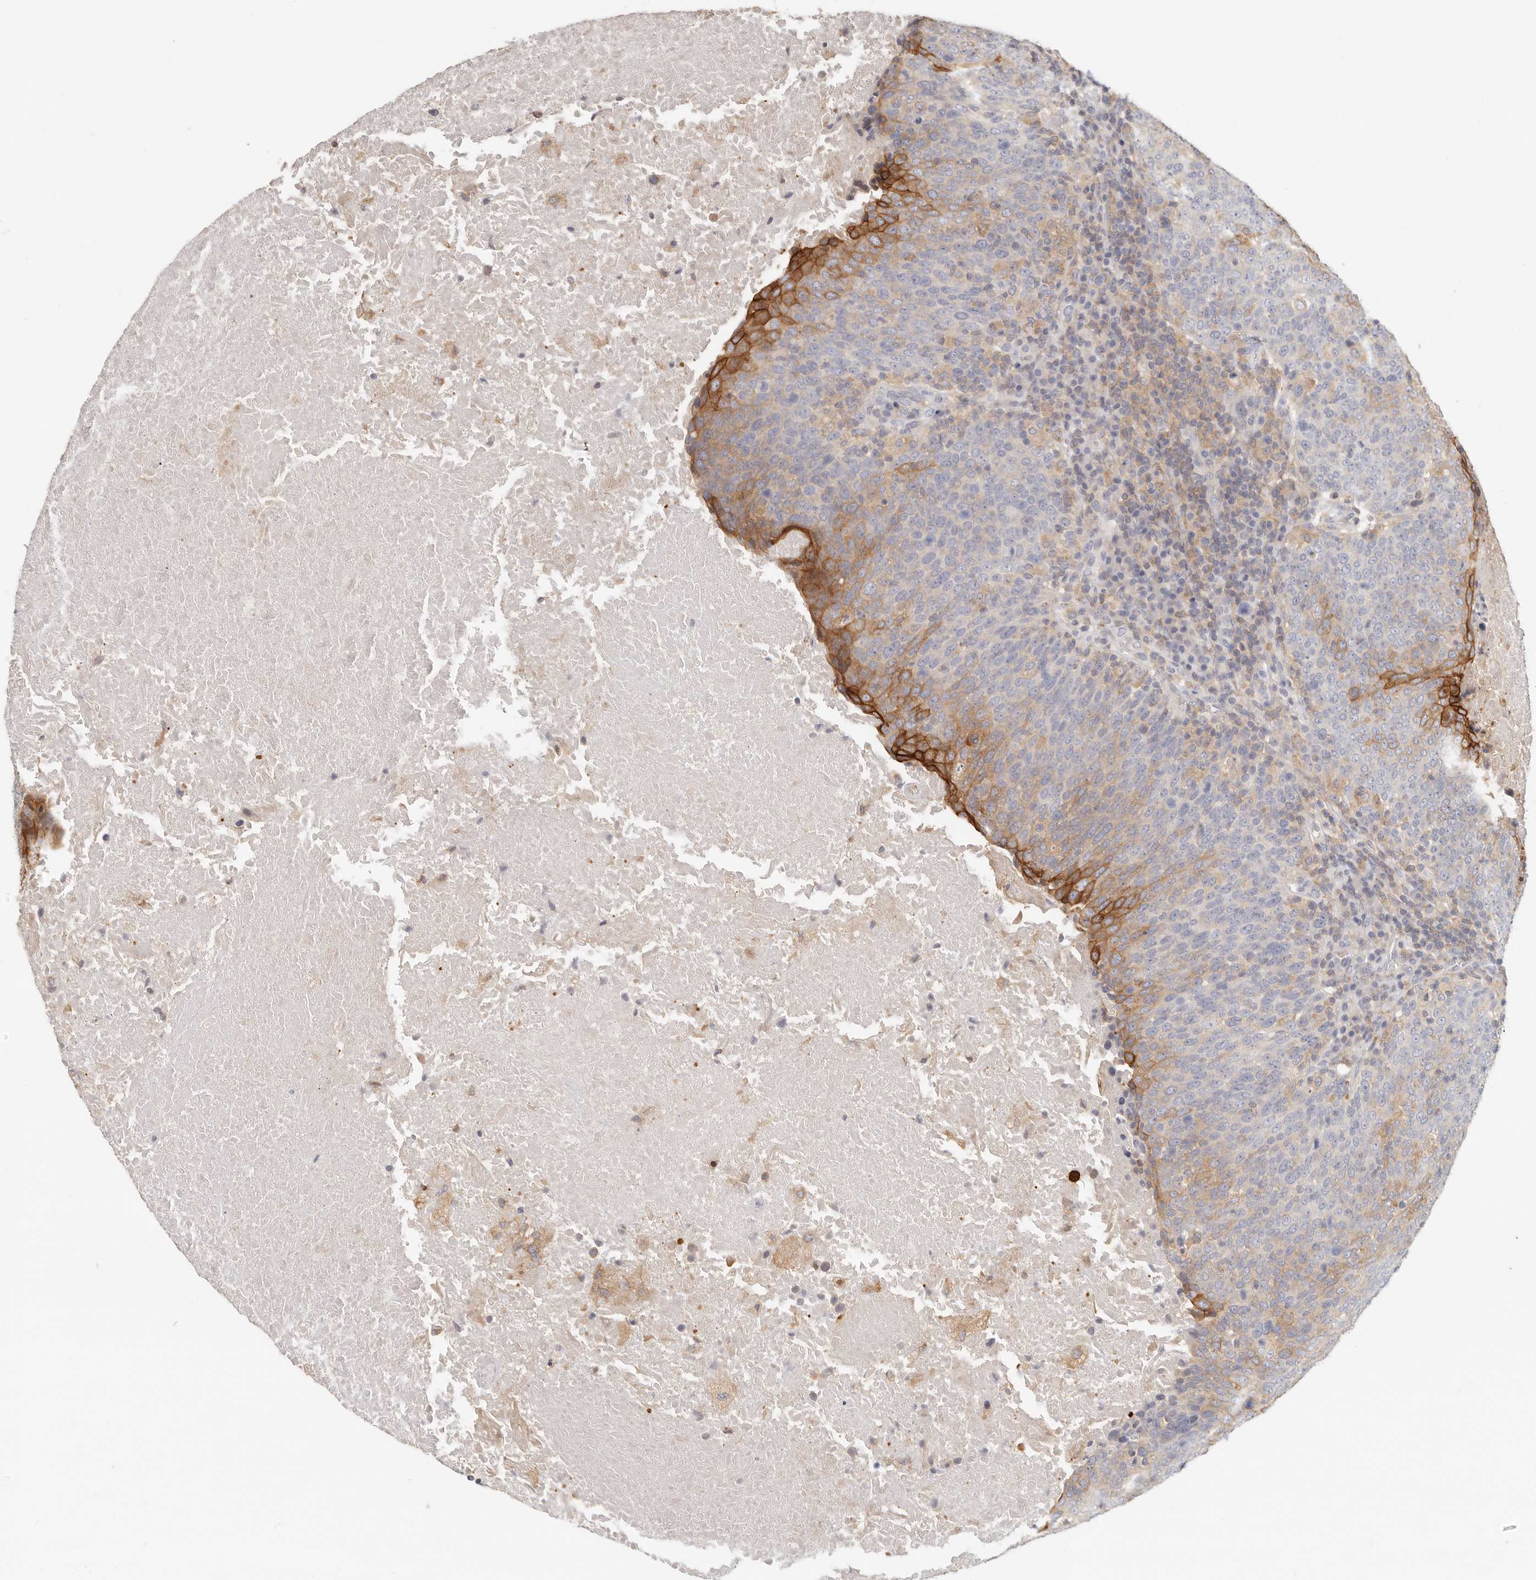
{"staining": {"intensity": "strong", "quantity": "<25%", "location": "cytoplasmic/membranous"}, "tissue": "head and neck cancer", "cell_type": "Tumor cells", "image_type": "cancer", "snomed": [{"axis": "morphology", "description": "Squamous cell carcinoma, NOS"}, {"axis": "morphology", "description": "Squamous cell carcinoma, metastatic, NOS"}, {"axis": "topography", "description": "Lymph node"}, {"axis": "topography", "description": "Head-Neck"}], "caption": "Head and neck cancer stained for a protein (brown) shows strong cytoplasmic/membranous positive positivity in approximately <25% of tumor cells.", "gene": "ANXA9", "patient": {"sex": "male", "age": 62}}